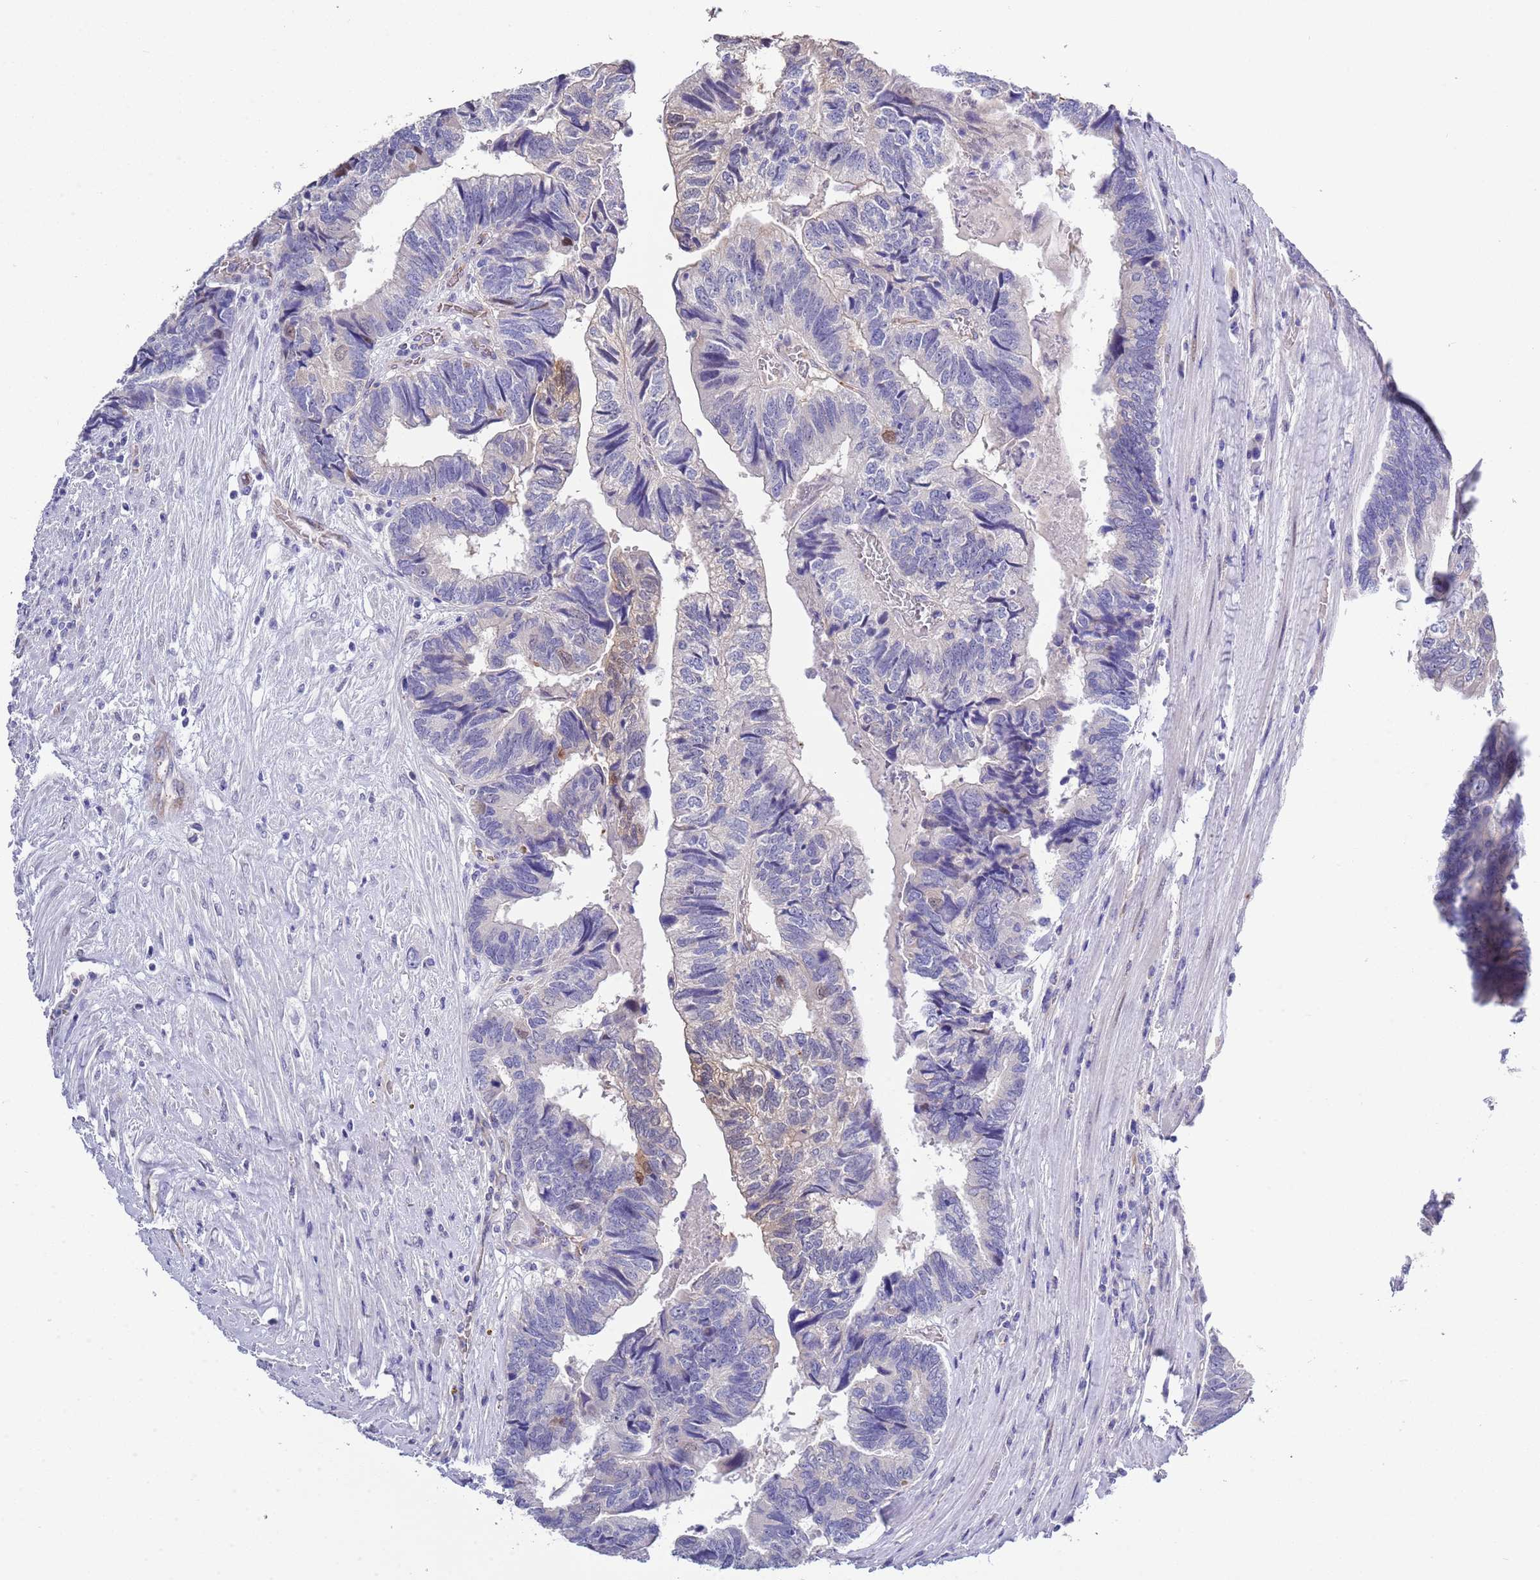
{"staining": {"intensity": "negative", "quantity": "none", "location": "none"}, "tissue": "colorectal cancer", "cell_type": "Tumor cells", "image_type": "cancer", "snomed": [{"axis": "morphology", "description": "Adenocarcinoma, NOS"}, {"axis": "topography", "description": "Colon"}], "caption": "This is an IHC micrograph of colorectal adenocarcinoma. There is no positivity in tumor cells.", "gene": "BRMS1L", "patient": {"sex": "female", "age": 67}}